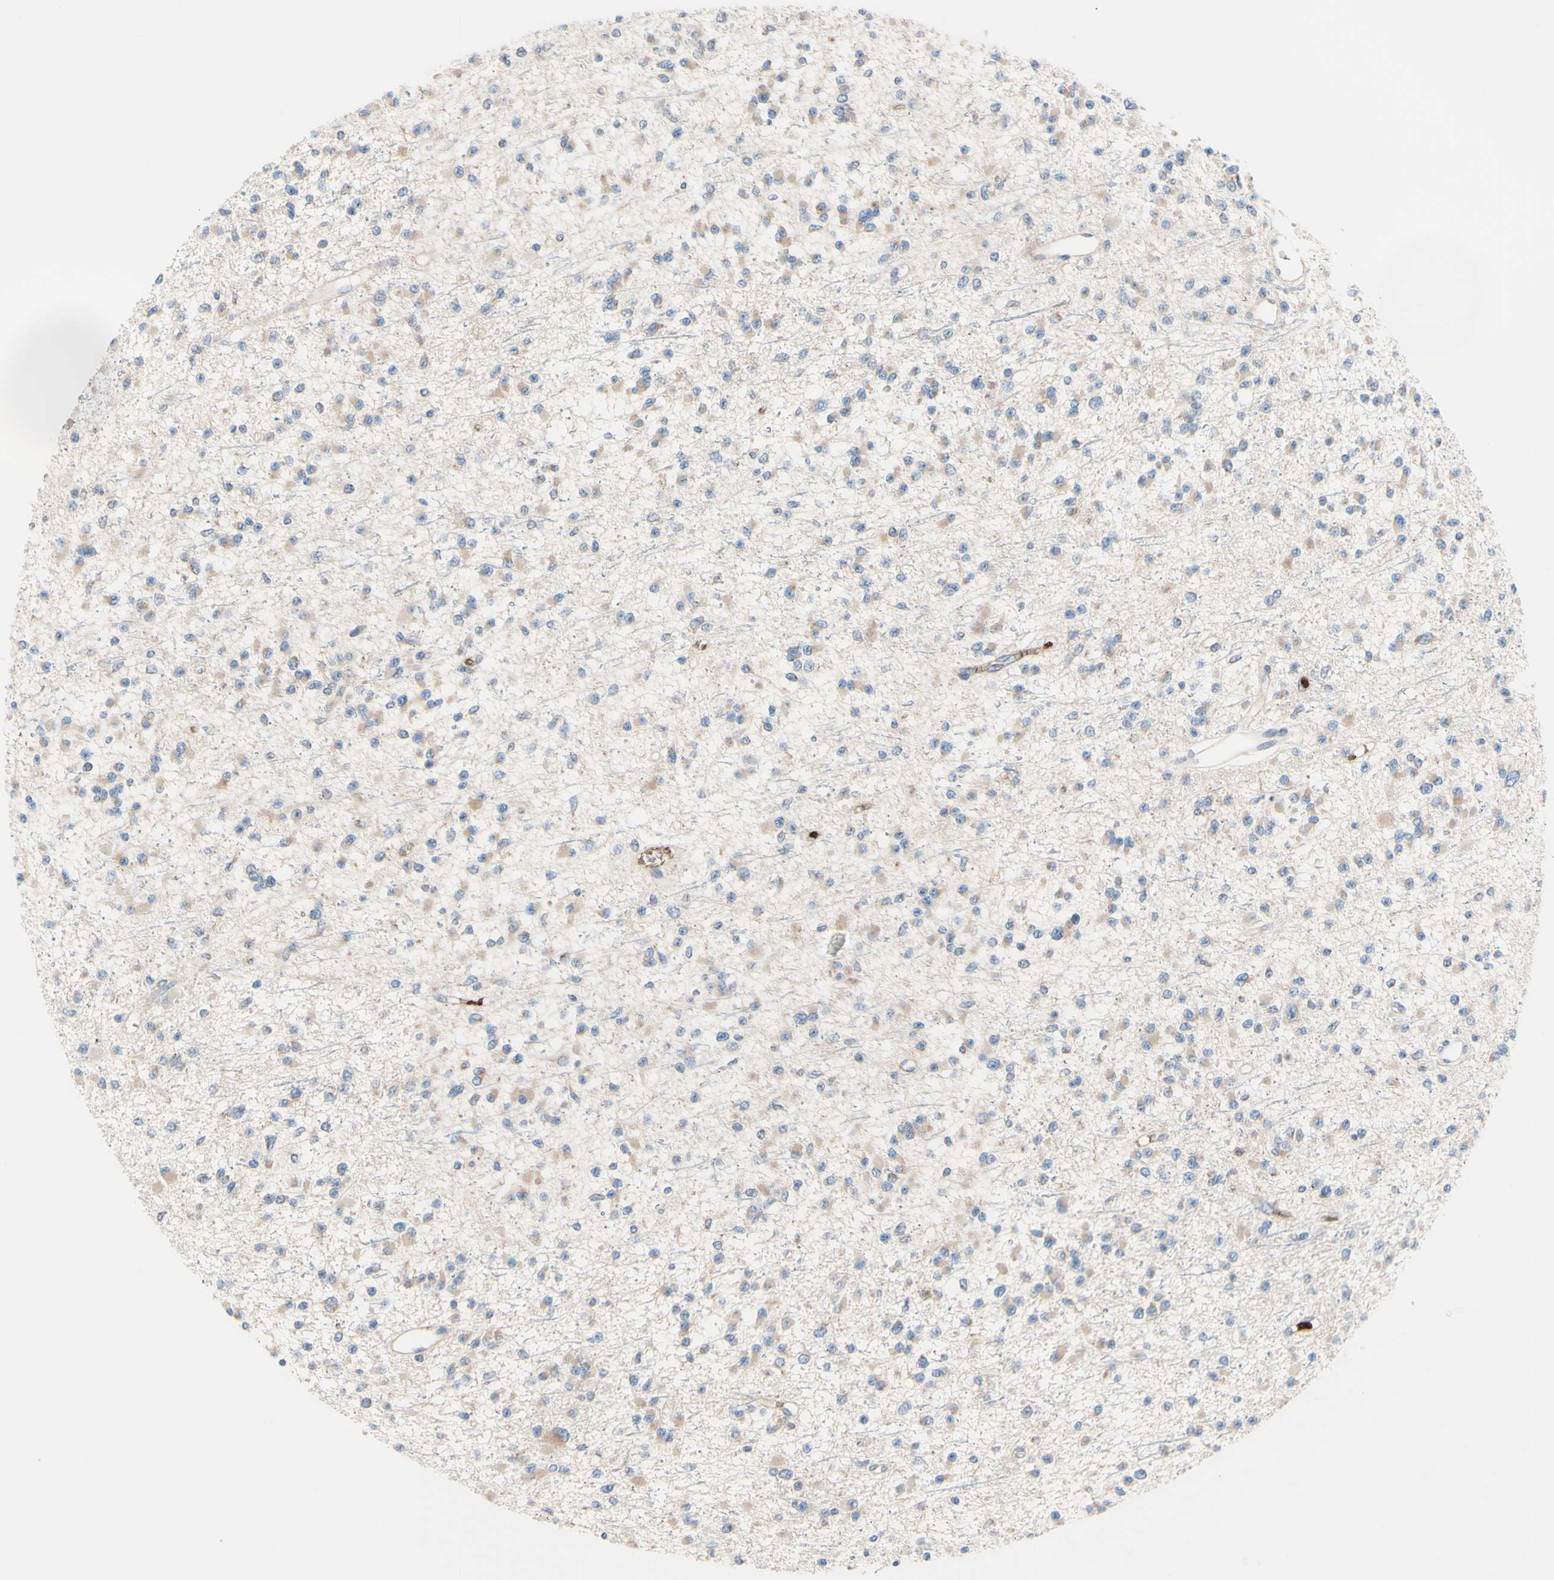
{"staining": {"intensity": "negative", "quantity": "none", "location": "none"}, "tissue": "glioma", "cell_type": "Tumor cells", "image_type": "cancer", "snomed": [{"axis": "morphology", "description": "Glioma, malignant, Low grade"}, {"axis": "topography", "description": "Brain"}], "caption": "This is a micrograph of immunohistochemistry (IHC) staining of glioma, which shows no expression in tumor cells. (DAB (3,3'-diaminobenzidine) immunohistochemistry (IHC) visualized using brightfield microscopy, high magnification).", "gene": "USP9X", "patient": {"sex": "female", "age": 22}}